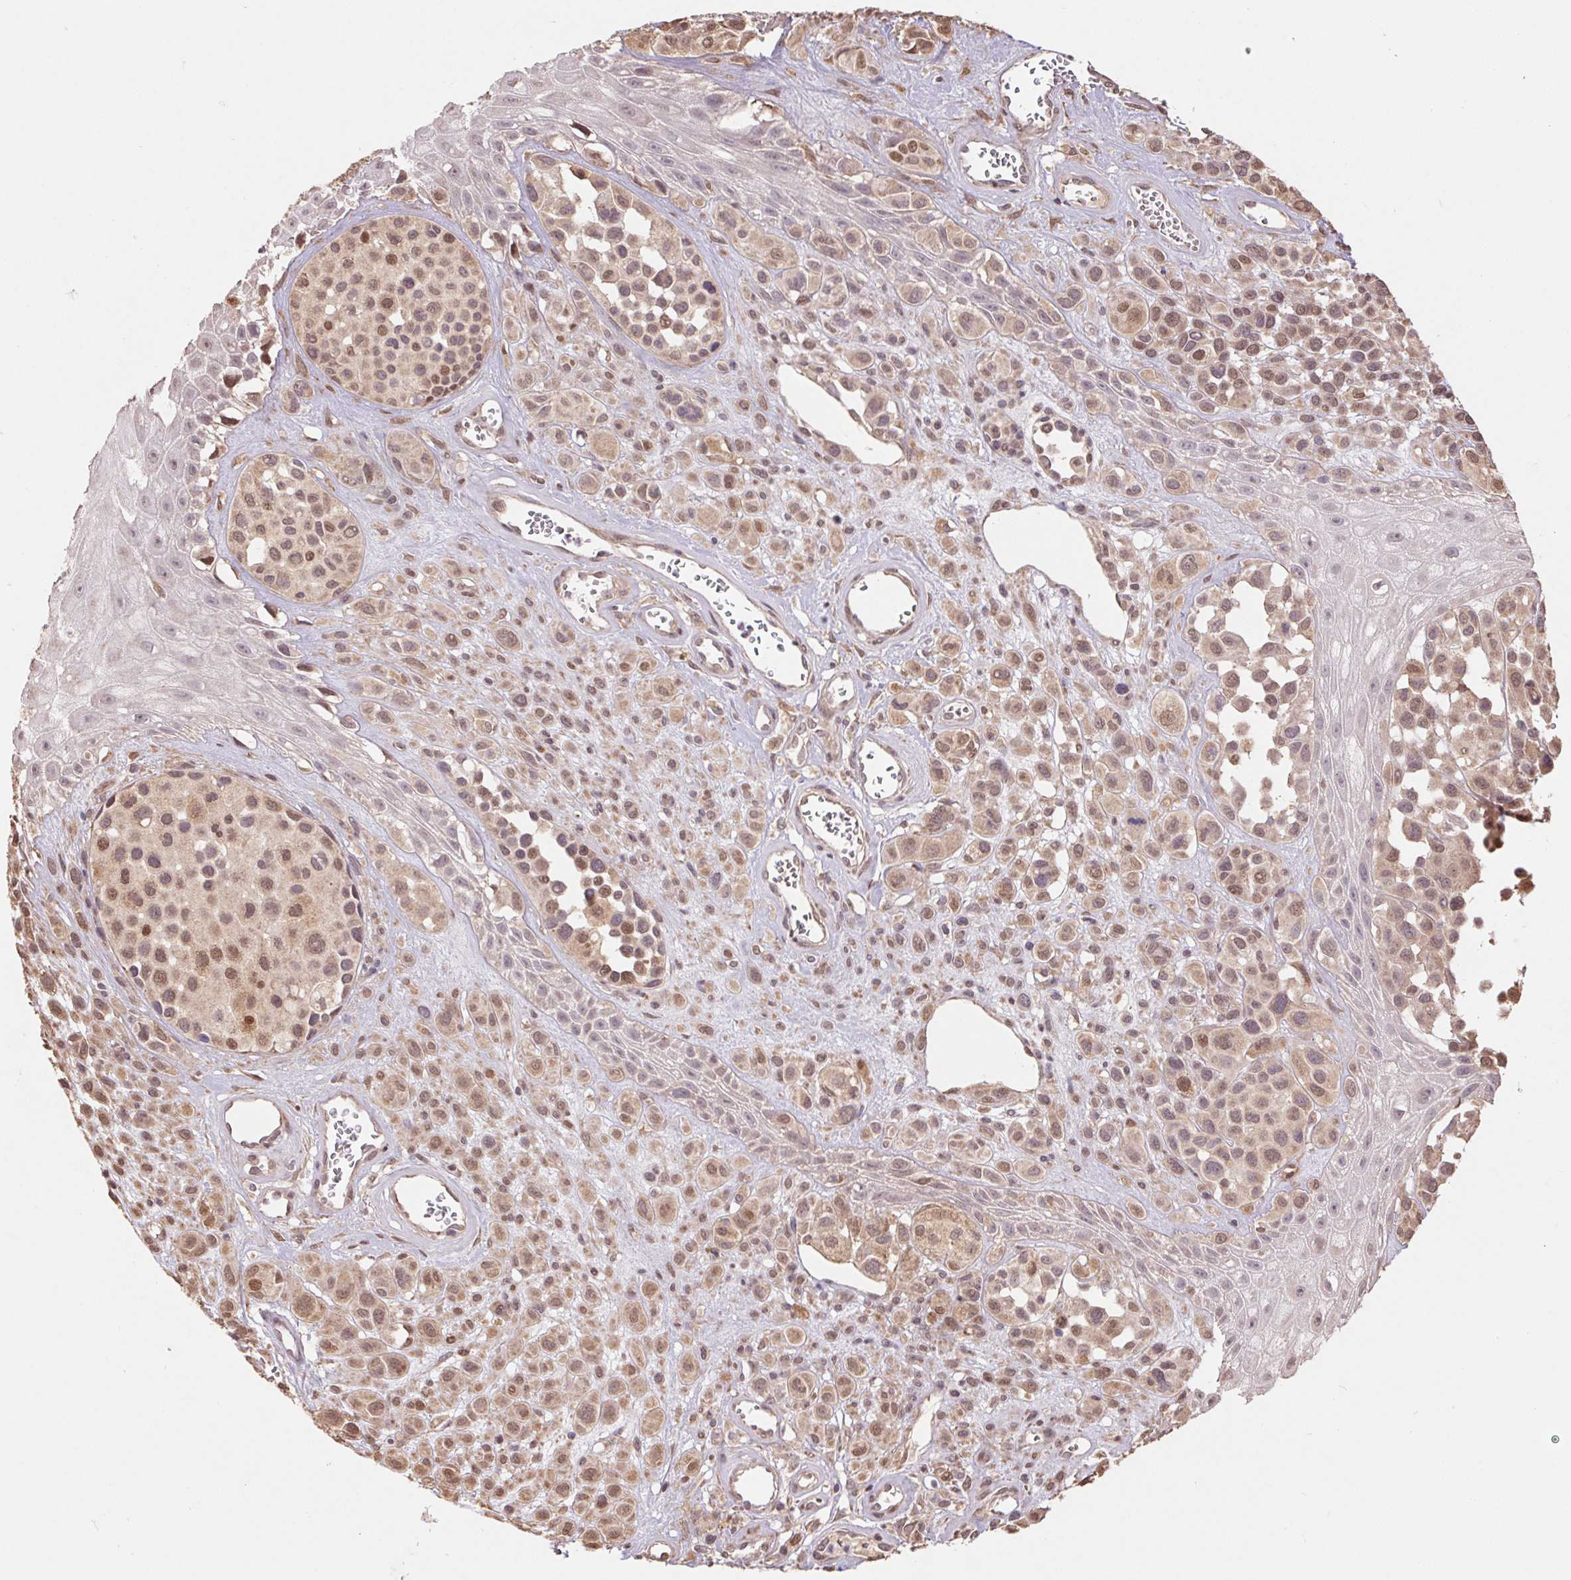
{"staining": {"intensity": "moderate", "quantity": ">75%", "location": "nuclear"}, "tissue": "melanoma", "cell_type": "Tumor cells", "image_type": "cancer", "snomed": [{"axis": "morphology", "description": "Malignant melanoma, NOS"}, {"axis": "topography", "description": "Skin"}], "caption": "The image exhibits a brown stain indicating the presence of a protein in the nuclear of tumor cells in melanoma.", "gene": "CUTA", "patient": {"sex": "male", "age": 77}}